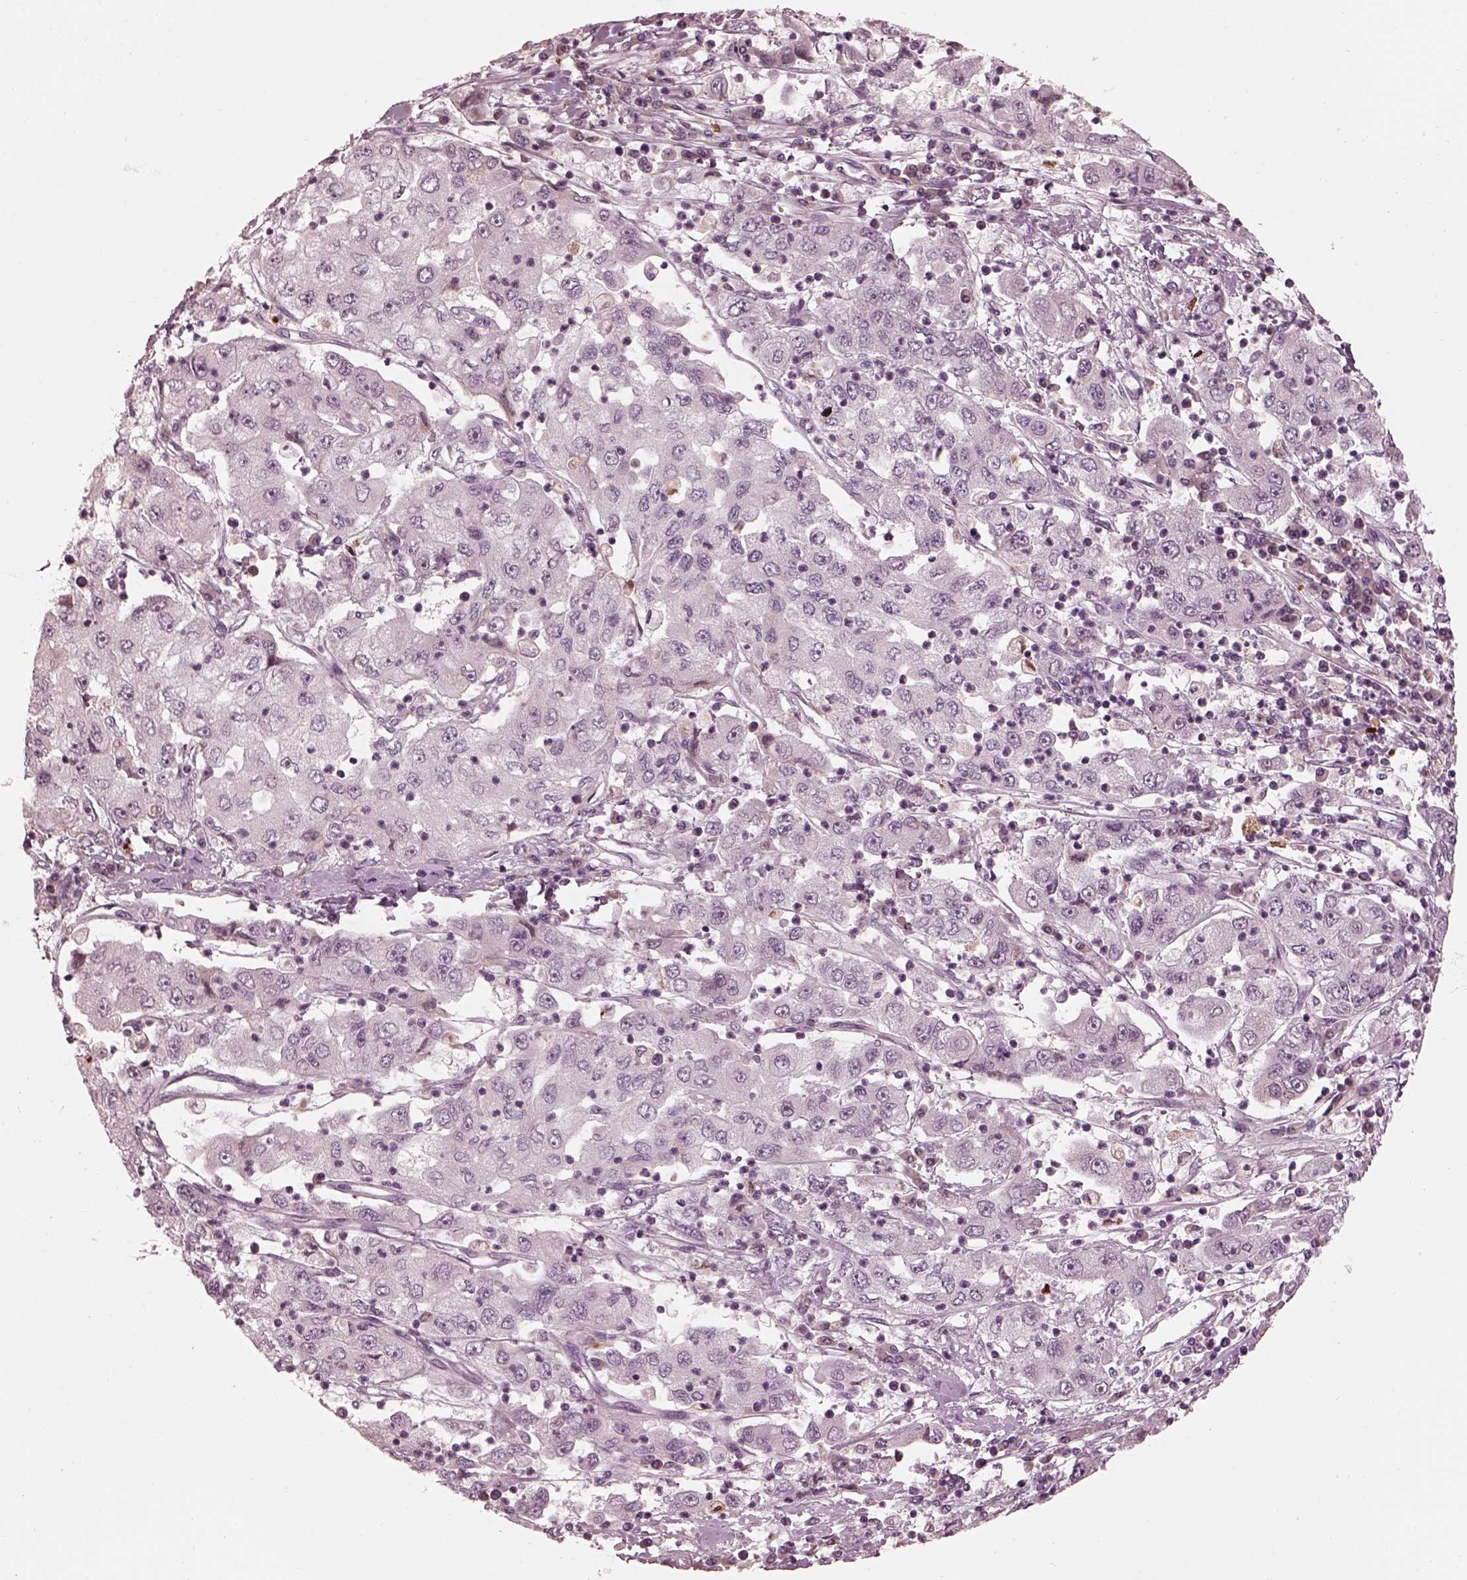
{"staining": {"intensity": "negative", "quantity": "none", "location": "none"}, "tissue": "cervical cancer", "cell_type": "Tumor cells", "image_type": "cancer", "snomed": [{"axis": "morphology", "description": "Squamous cell carcinoma, NOS"}, {"axis": "topography", "description": "Cervix"}], "caption": "Histopathology image shows no significant protein expression in tumor cells of cervical squamous cell carcinoma.", "gene": "KCNA2", "patient": {"sex": "female", "age": 36}}